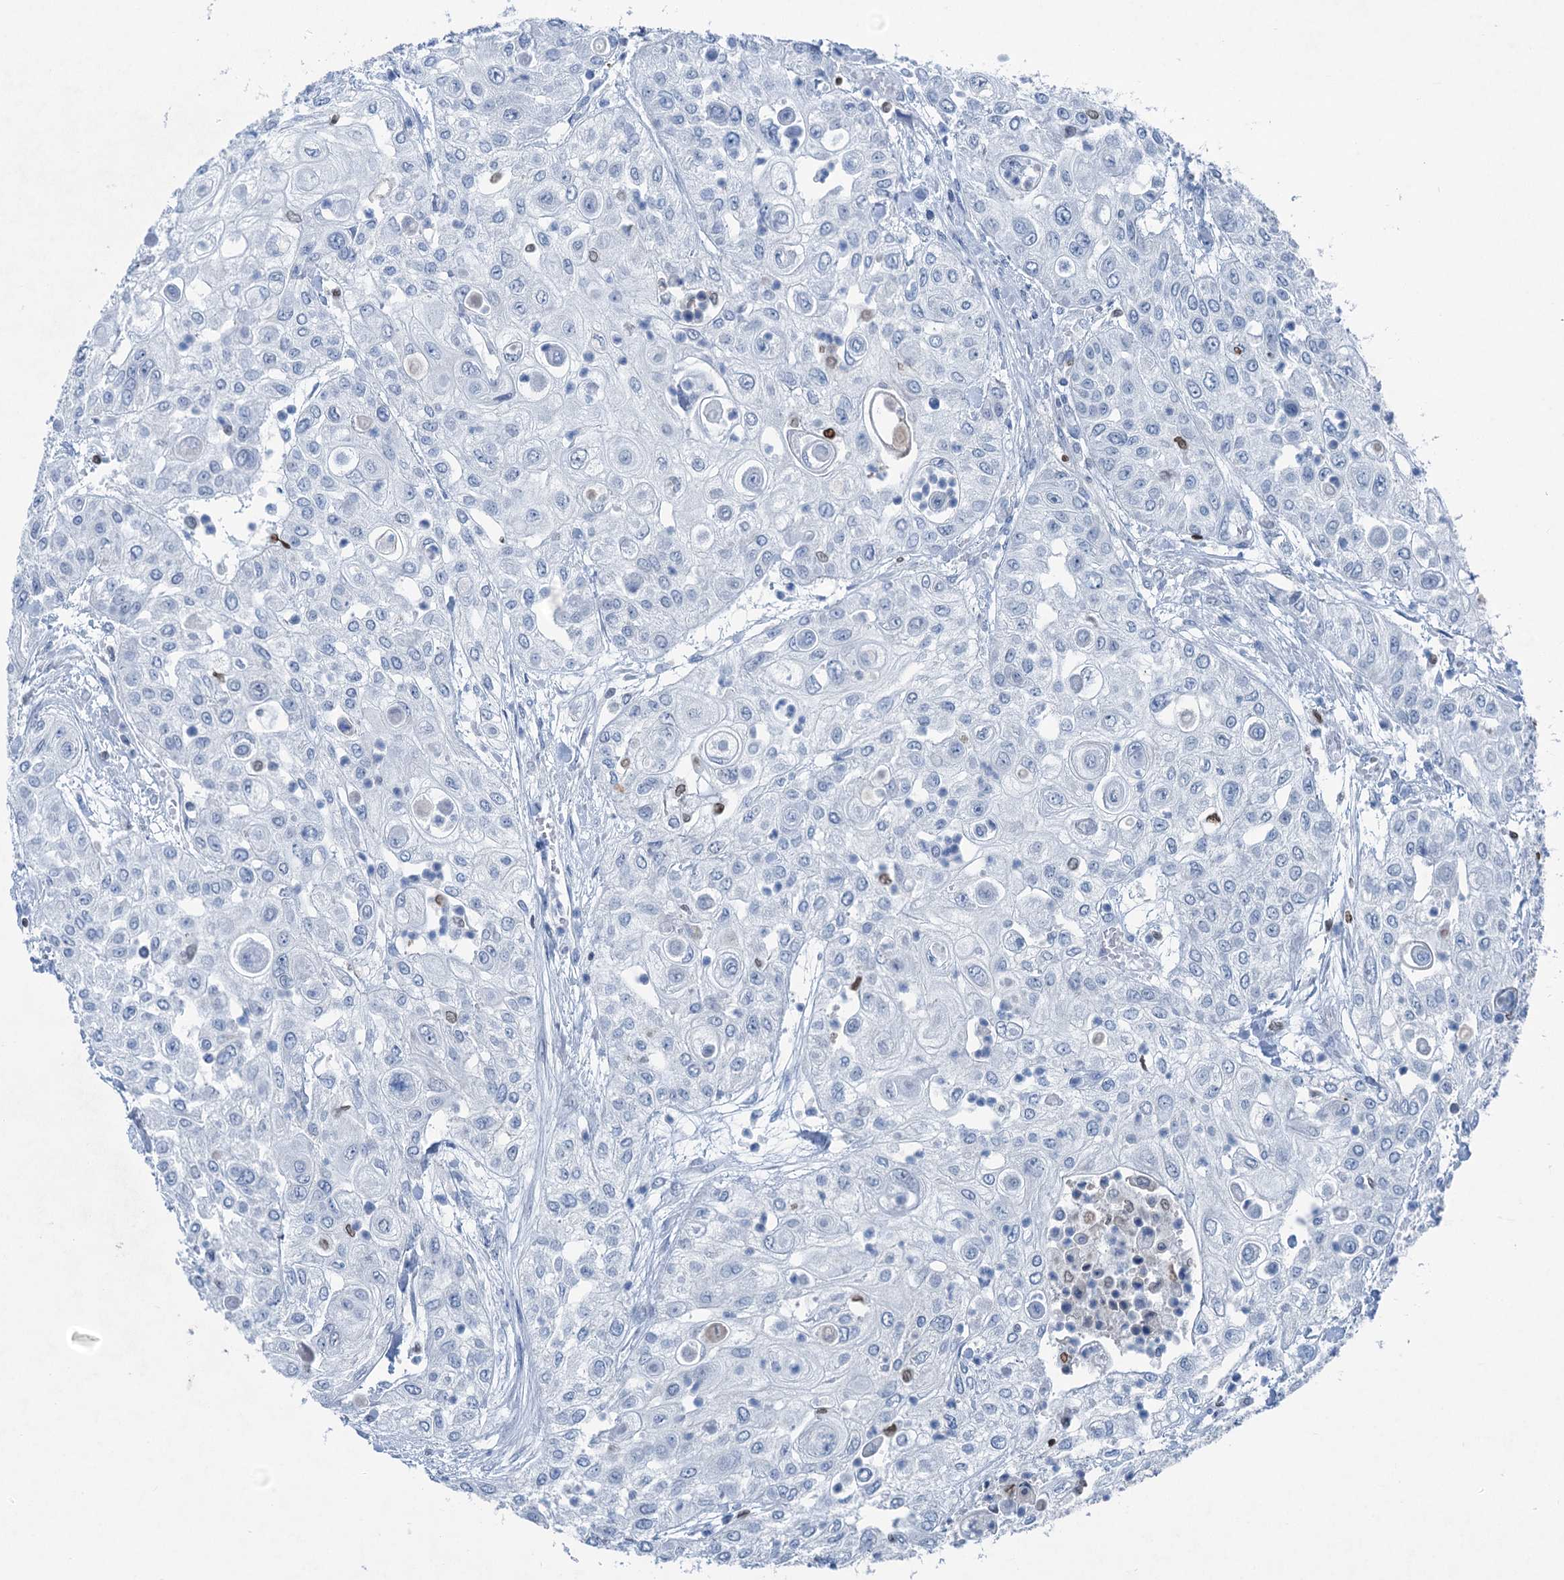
{"staining": {"intensity": "negative", "quantity": "none", "location": "none"}, "tissue": "urothelial cancer", "cell_type": "Tumor cells", "image_type": "cancer", "snomed": [{"axis": "morphology", "description": "Urothelial carcinoma, High grade"}, {"axis": "topography", "description": "Urinary bladder"}], "caption": "High magnification brightfield microscopy of urothelial cancer stained with DAB (3,3'-diaminobenzidine) (brown) and counterstained with hematoxylin (blue): tumor cells show no significant staining.", "gene": "ELP4", "patient": {"sex": "female", "age": 79}}